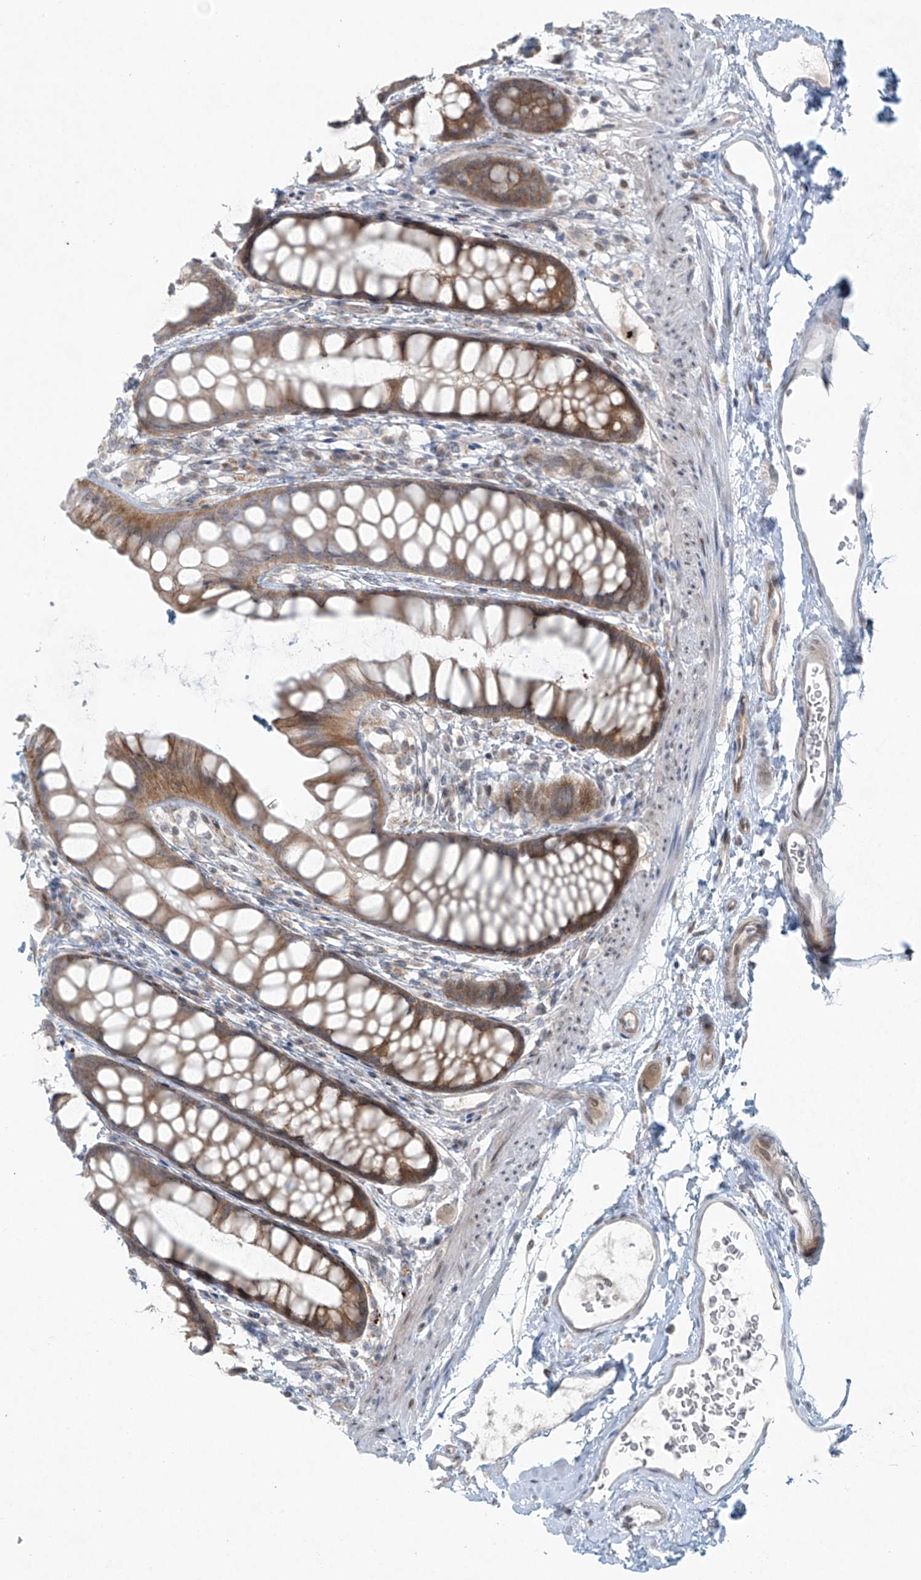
{"staining": {"intensity": "moderate", "quantity": ">75%", "location": "cytoplasmic/membranous"}, "tissue": "rectum", "cell_type": "Glandular cells", "image_type": "normal", "snomed": [{"axis": "morphology", "description": "Normal tissue, NOS"}, {"axis": "topography", "description": "Rectum"}], "caption": "This image shows unremarkable rectum stained with immunohistochemistry to label a protein in brown. The cytoplasmic/membranous of glandular cells show moderate positivity for the protein. Nuclei are counter-stained blue.", "gene": "PPAT", "patient": {"sex": "female", "age": 65}}